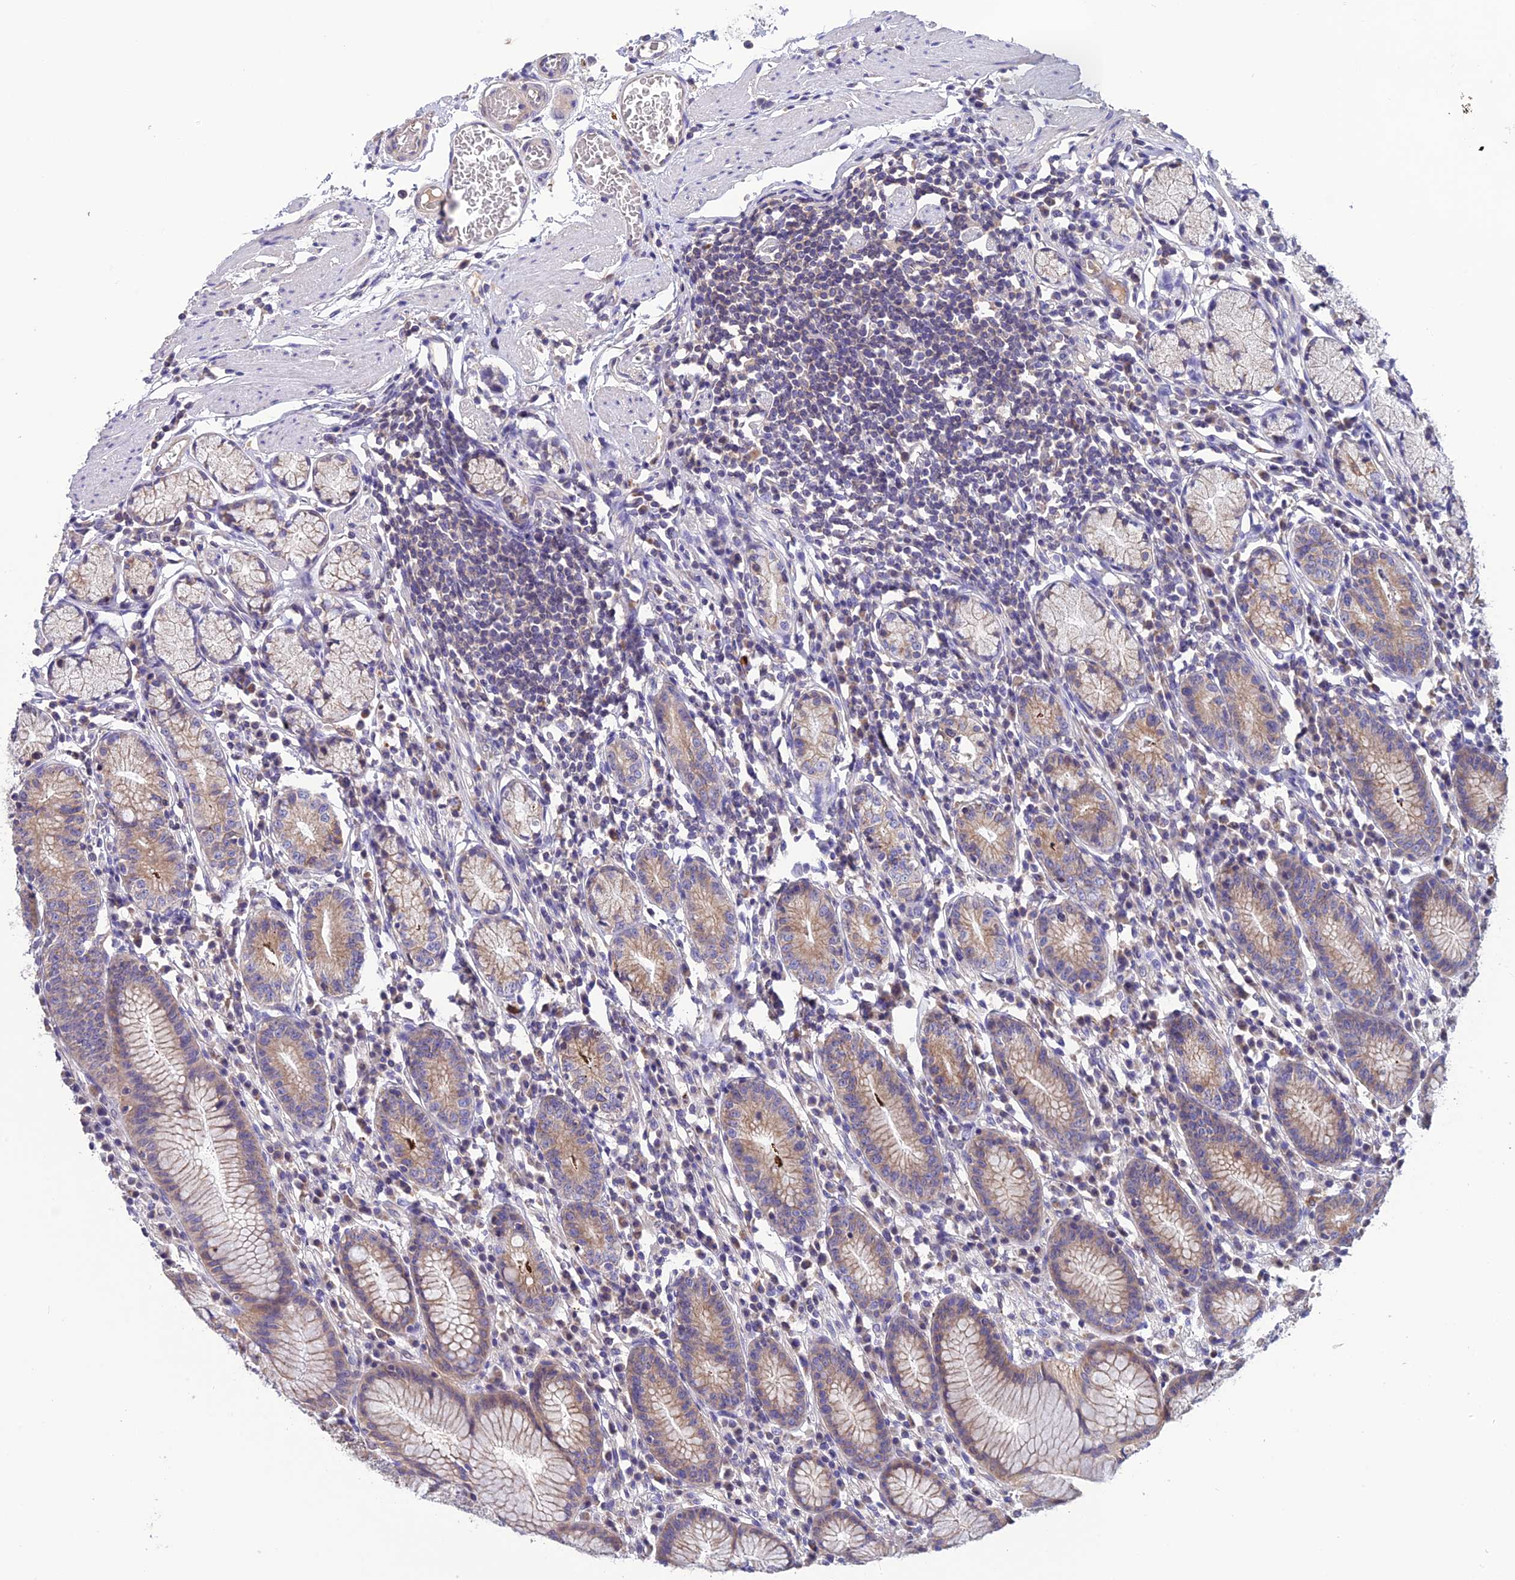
{"staining": {"intensity": "moderate", "quantity": ">75%", "location": "cytoplasmic/membranous"}, "tissue": "stomach", "cell_type": "Glandular cells", "image_type": "normal", "snomed": [{"axis": "morphology", "description": "Normal tissue, NOS"}, {"axis": "topography", "description": "Stomach"}], "caption": "Immunohistochemical staining of unremarkable stomach shows medium levels of moderate cytoplasmic/membranous expression in about >75% of glandular cells. (IHC, brightfield microscopy, high magnification).", "gene": "PZP", "patient": {"sex": "male", "age": 55}}